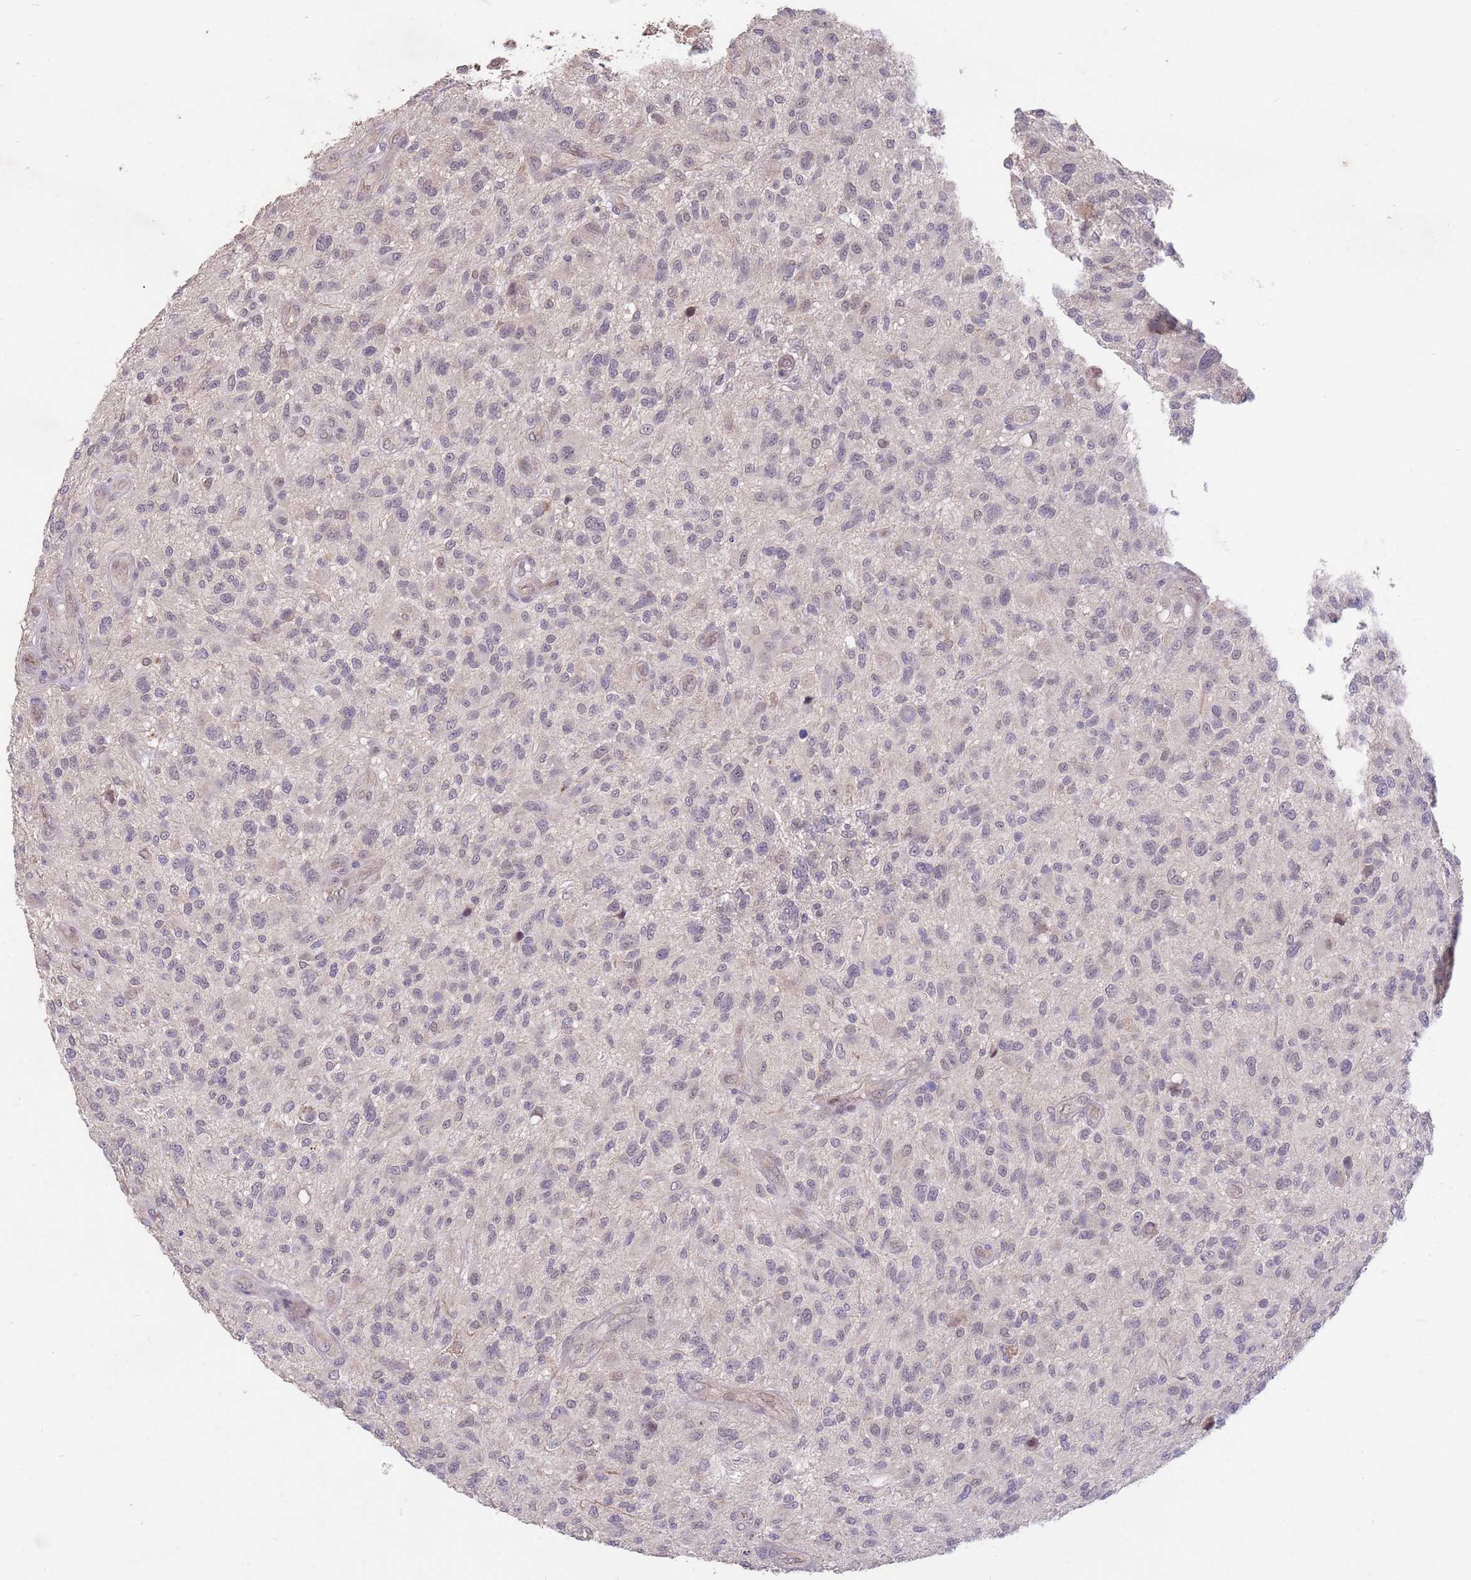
{"staining": {"intensity": "negative", "quantity": "none", "location": "none"}, "tissue": "glioma", "cell_type": "Tumor cells", "image_type": "cancer", "snomed": [{"axis": "morphology", "description": "Glioma, malignant, High grade"}, {"axis": "topography", "description": "Brain"}], "caption": "Glioma stained for a protein using IHC exhibits no positivity tumor cells.", "gene": "MEI1", "patient": {"sex": "male", "age": 47}}